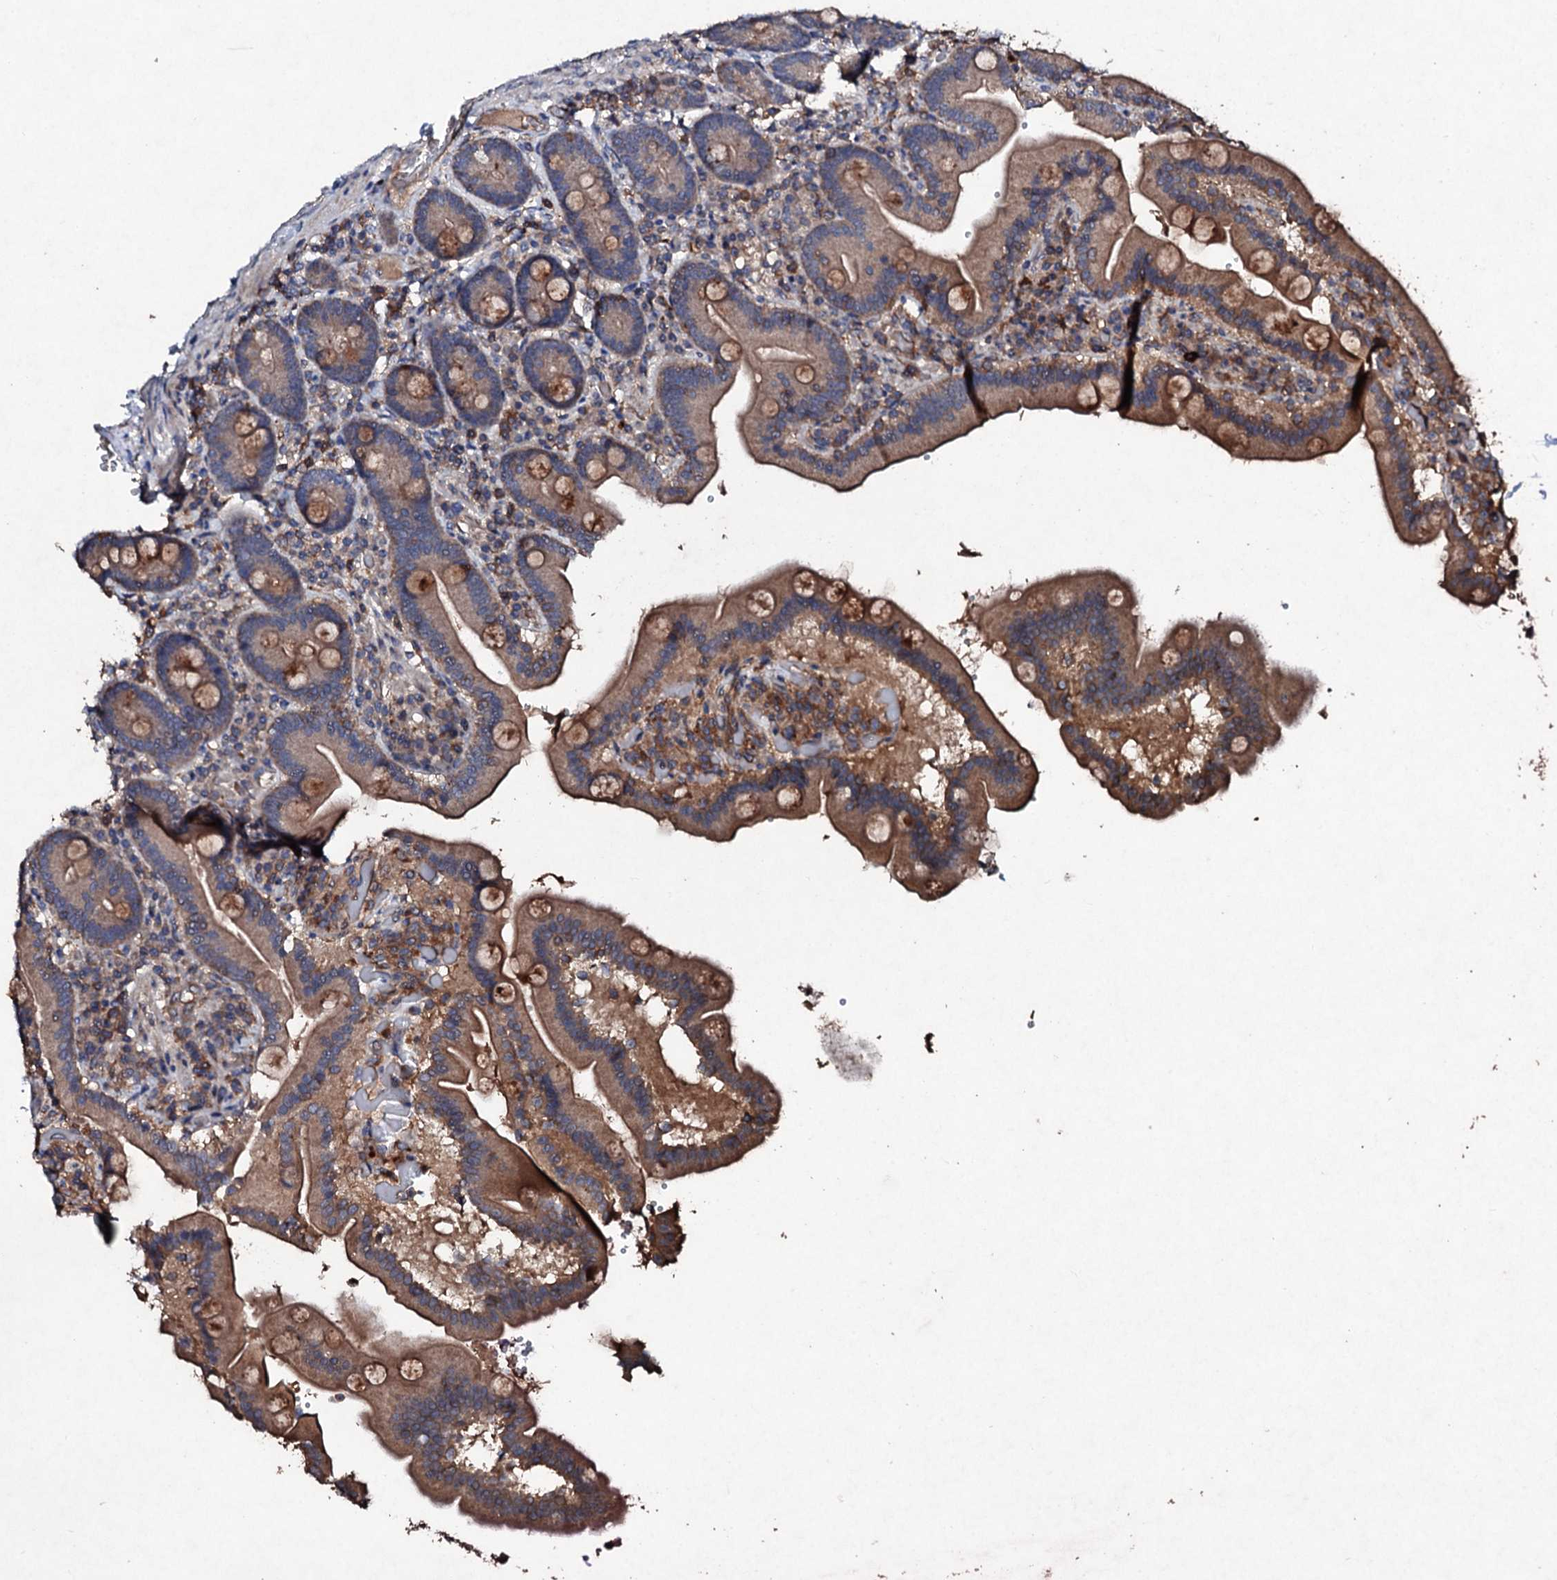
{"staining": {"intensity": "moderate", "quantity": ">75%", "location": "cytoplasmic/membranous"}, "tissue": "duodenum", "cell_type": "Glandular cells", "image_type": "normal", "snomed": [{"axis": "morphology", "description": "Normal tissue, NOS"}, {"axis": "topography", "description": "Duodenum"}], "caption": "A high-resolution image shows IHC staining of benign duodenum, which shows moderate cytoplasmic/membranous positivity in approximately >75% of glandular cells. (DAB (3,3'-diaminobenzidine) IHC with brightfield microscopy, high magnification).", "gene": "KERA", "patient": {"sex": "female", "age": 62}}